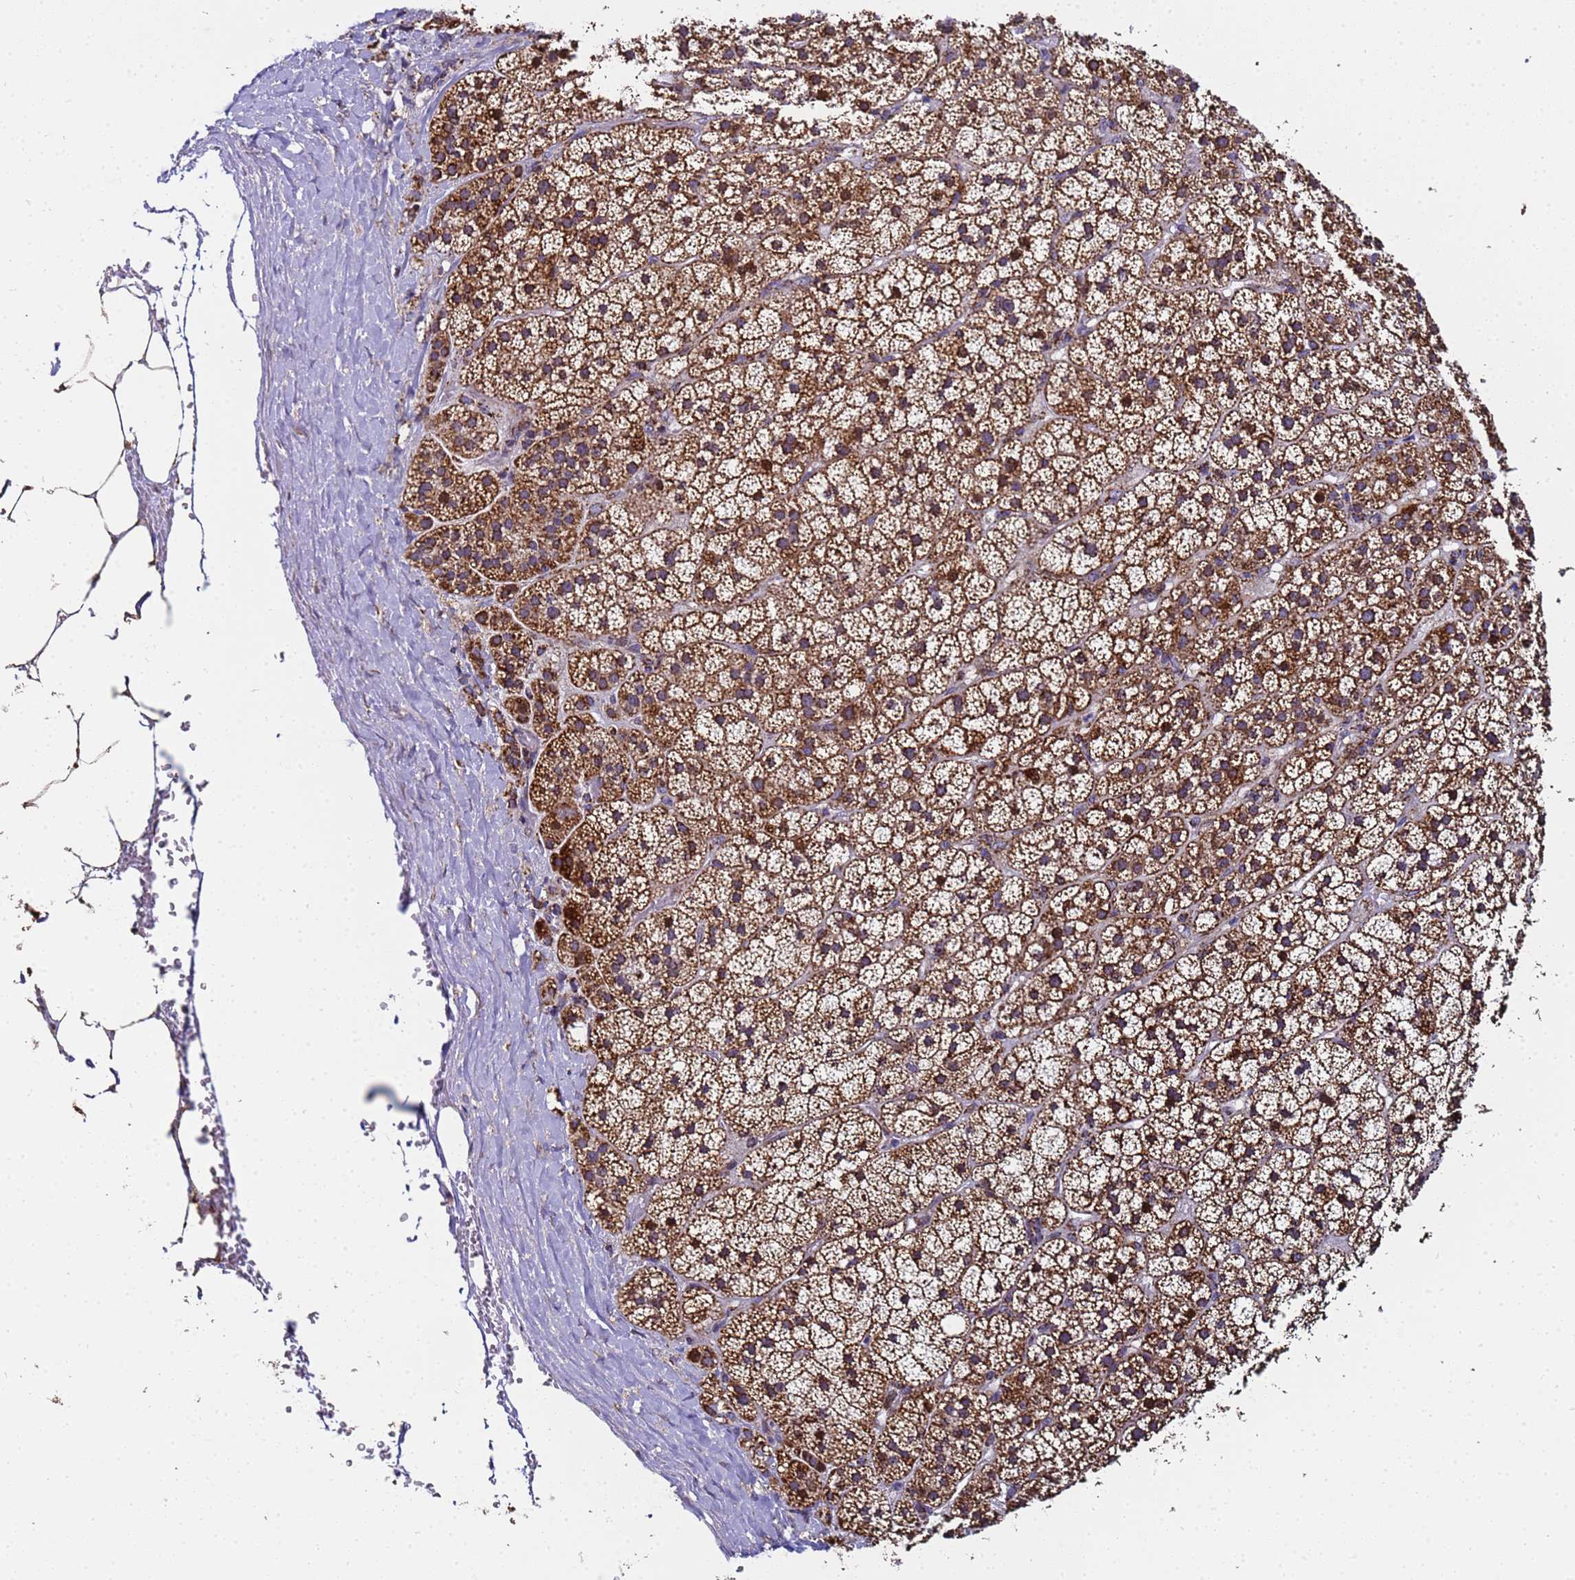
{"staining": {"intensity": "strong", "quantity": ">75%", "location": "cytoplasmic/membranous"}, "tissue": "adrenal gland", "cell_type": "Glandular cells", "image_type": "normal", "snomed": [{"axis": "morphology", "description": "Normal tissue, NOS"}, {"axis": "topography", "description": "Adrenal gland"}], "caption": "Normal adrenal gland shows strong cytoplasmic/membranous staining in about >75% of glandular cells (DAB IHC with brightfield microscopy, high magnification)..", "gene": "MRPS12", "patient": {"sex": "female", "age": 70}}